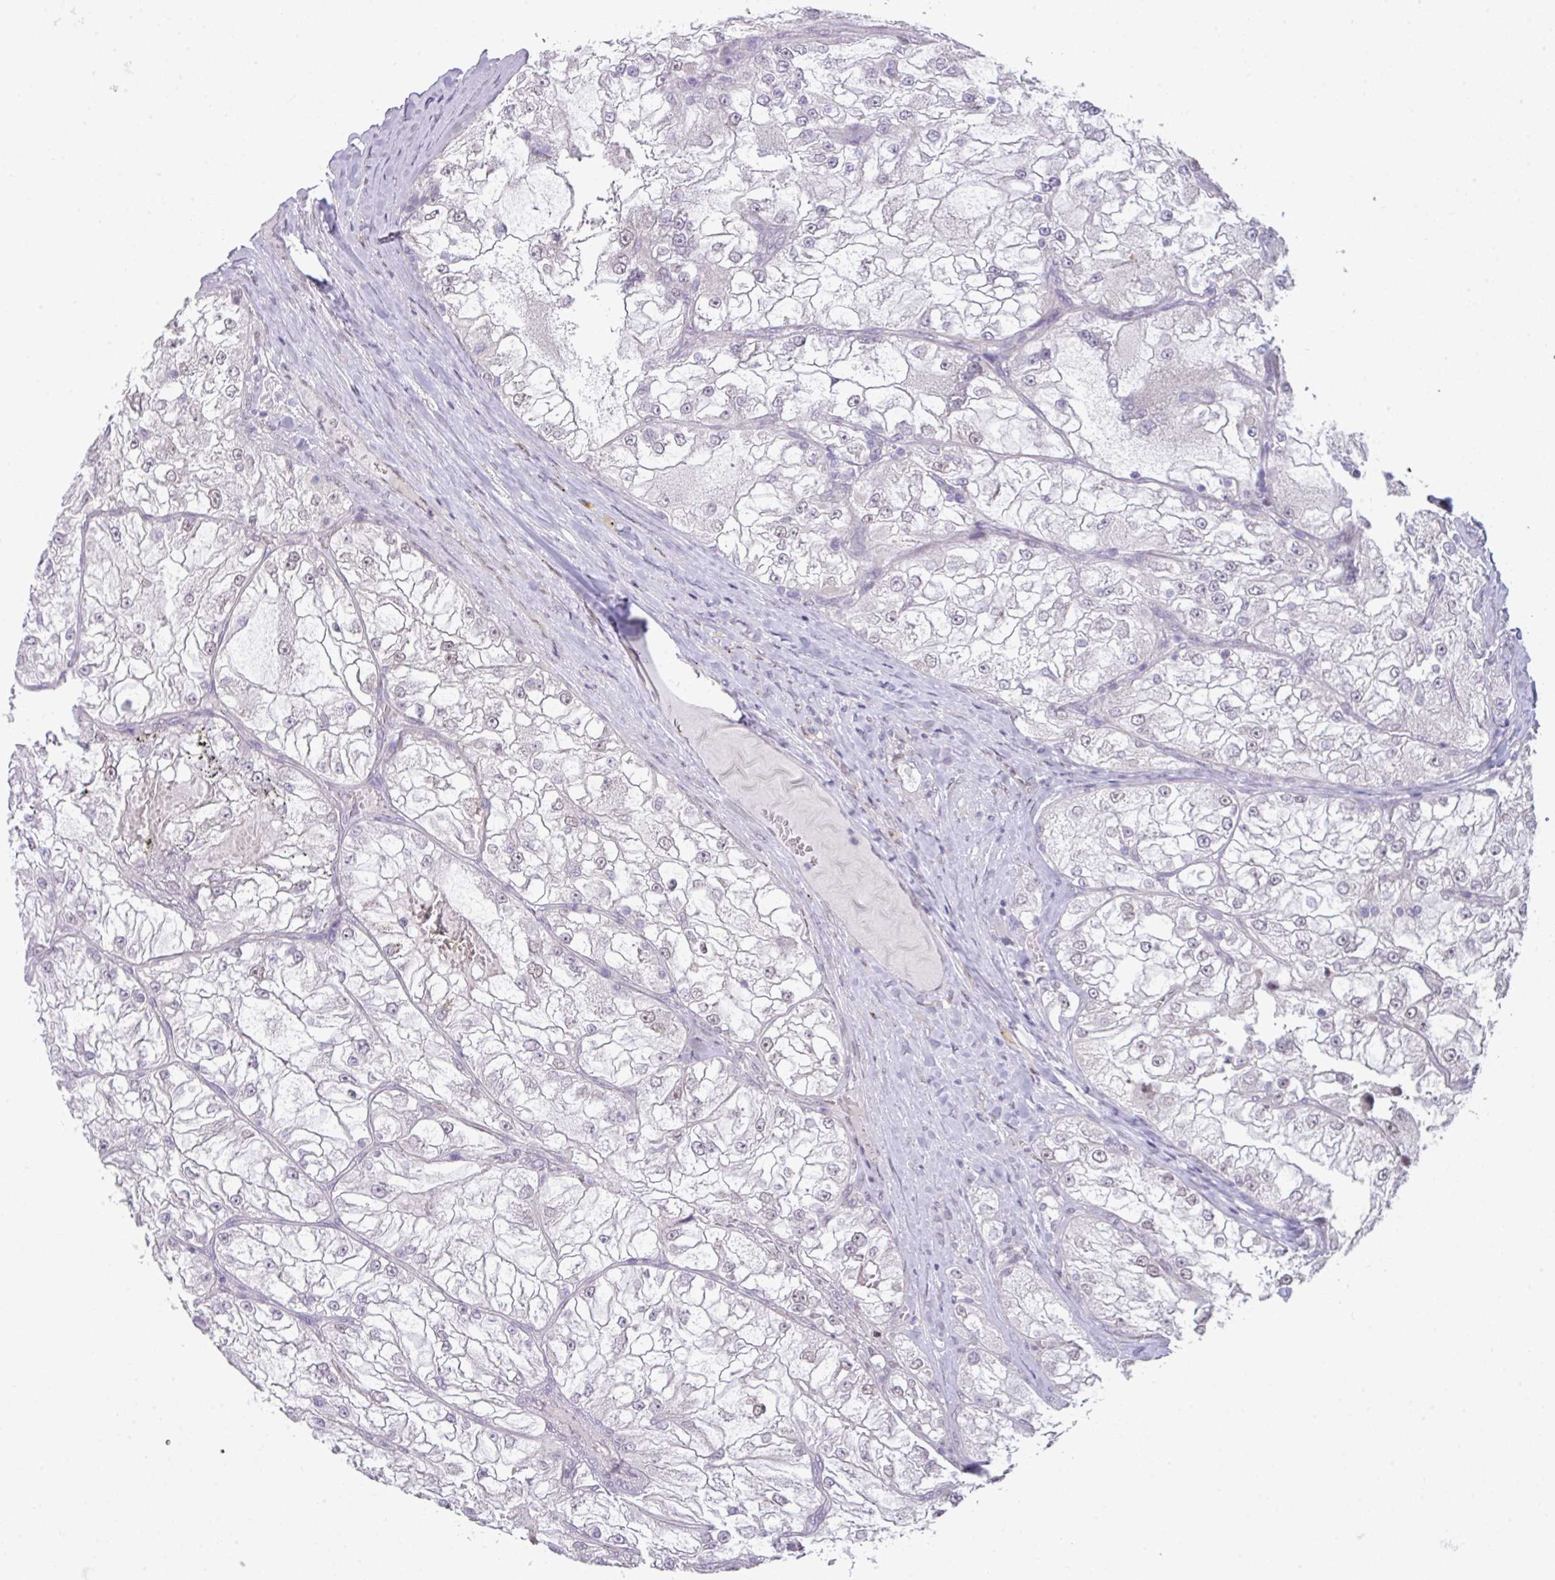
{"staining": {"intensity": "weak", "quantity": "<25%", "location": "nuclear"}, "tissue": "renal cancer", "cell_type": "Tumor cells", "image_type": "cancer", "snomed": [{"axis": "morphology", "description": "Adenocarcinoma, NOS"}, {"axis": "topography", "description": "Kidney"}], "caption": "A histopathology image of renal cancer (adenocarcinoma) stained for a protein exhibits no brown staining in tumor cells.", "gene": "ANKRD13B", "patient": {"sex": "female", "age": 72}}